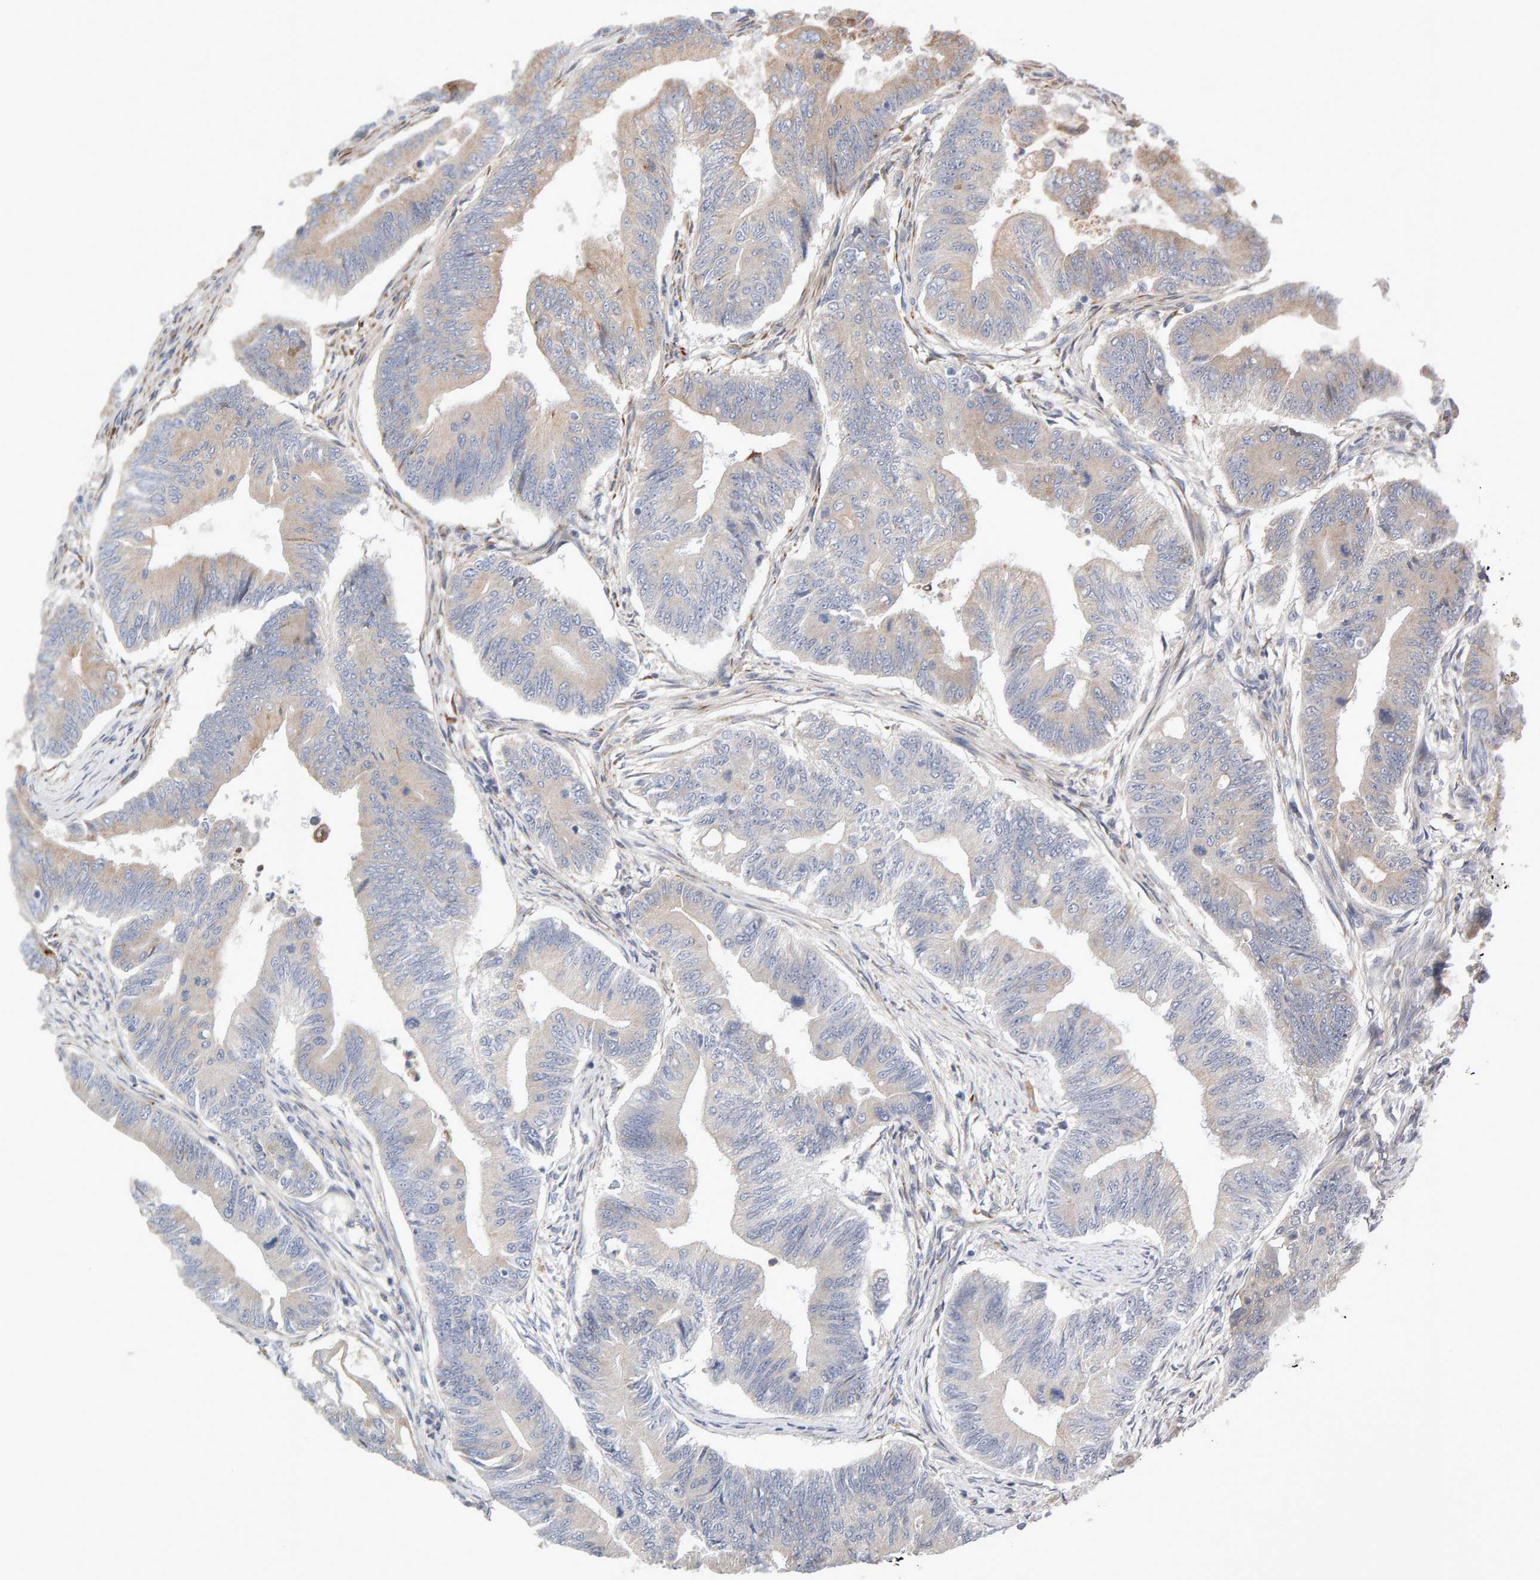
{"staining": {"intensity": "weak", "quantity": "<25%", "location": "cytoplasmic/membranous"}, "tissue": "colorectal cancer", "cell_type": "Tumor cells", "image_type": "cancer", "snomed": [{"axis": "morphology", "description": "Adenoma, NOS"}, {"axis": "morphology", "description": "Adenocarcinoma, NOS"}, {"axis": "topography", "description": "Colon"}], "caption": "Human colorectal adenoma stained for a protein using immunohistochemistry (IHC) shows no positivity in tumor cells.", "gene": "ENGASE", "patient": {"sex": "male", "age": 79}}